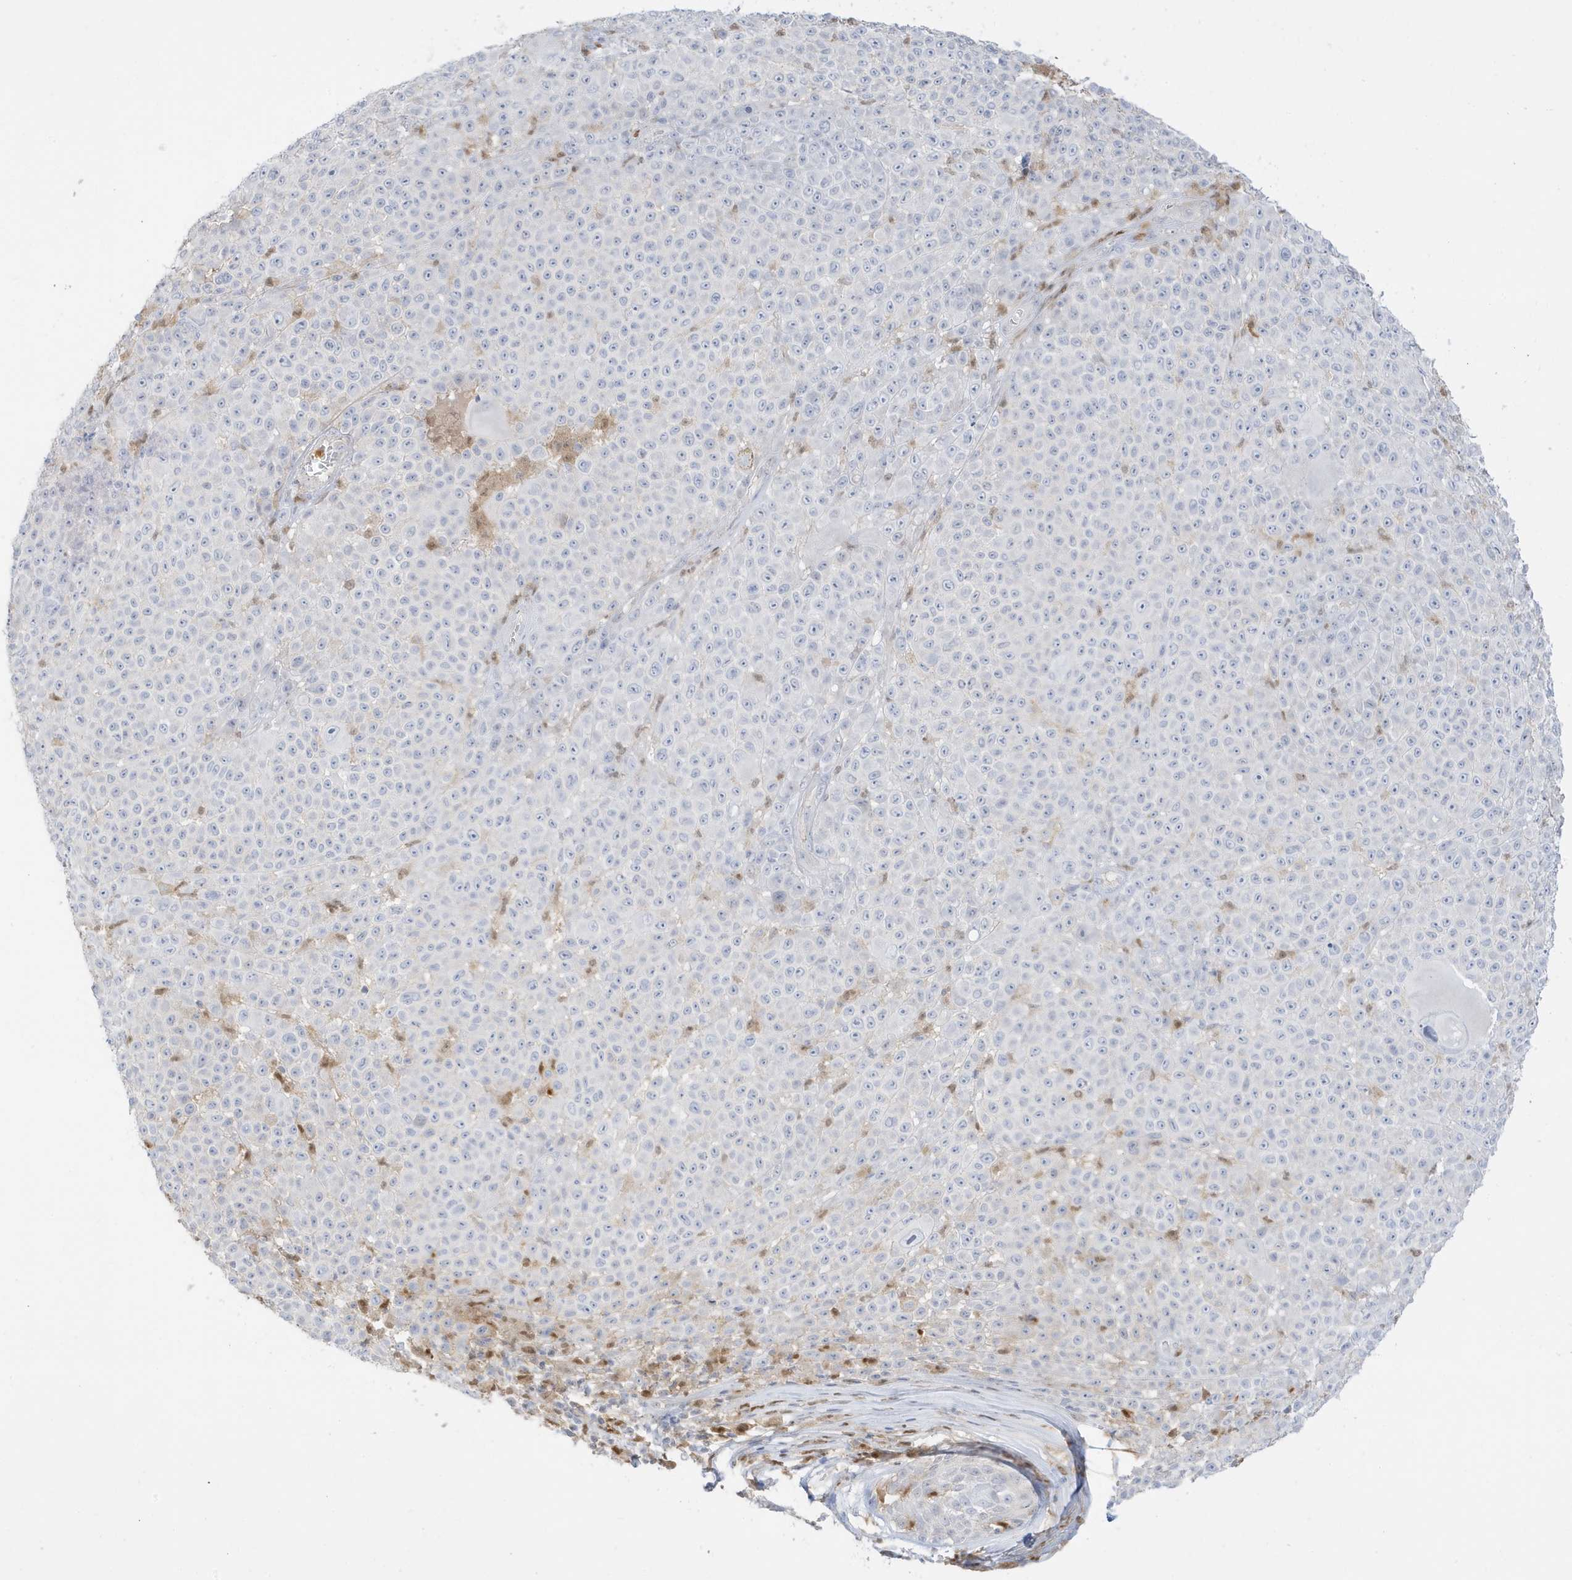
{"staining": {"intensity": "negative", "quantity": "none", "location": "none"}, "tissue": "melanoma", "cell_type": "Tumor cells", "image_type": "cancer", "snomed": [{"axis": "morphology", "description": "Malignant melanoma, NOS"}, {"axis": "topography", "description": "Skin"}], "caption": "The IHC histopathology image has no significant expression in tumor cells of malignant melanoma tissue.", "gene": "GCA", "patient": {"sex": "female", "age": 94}}